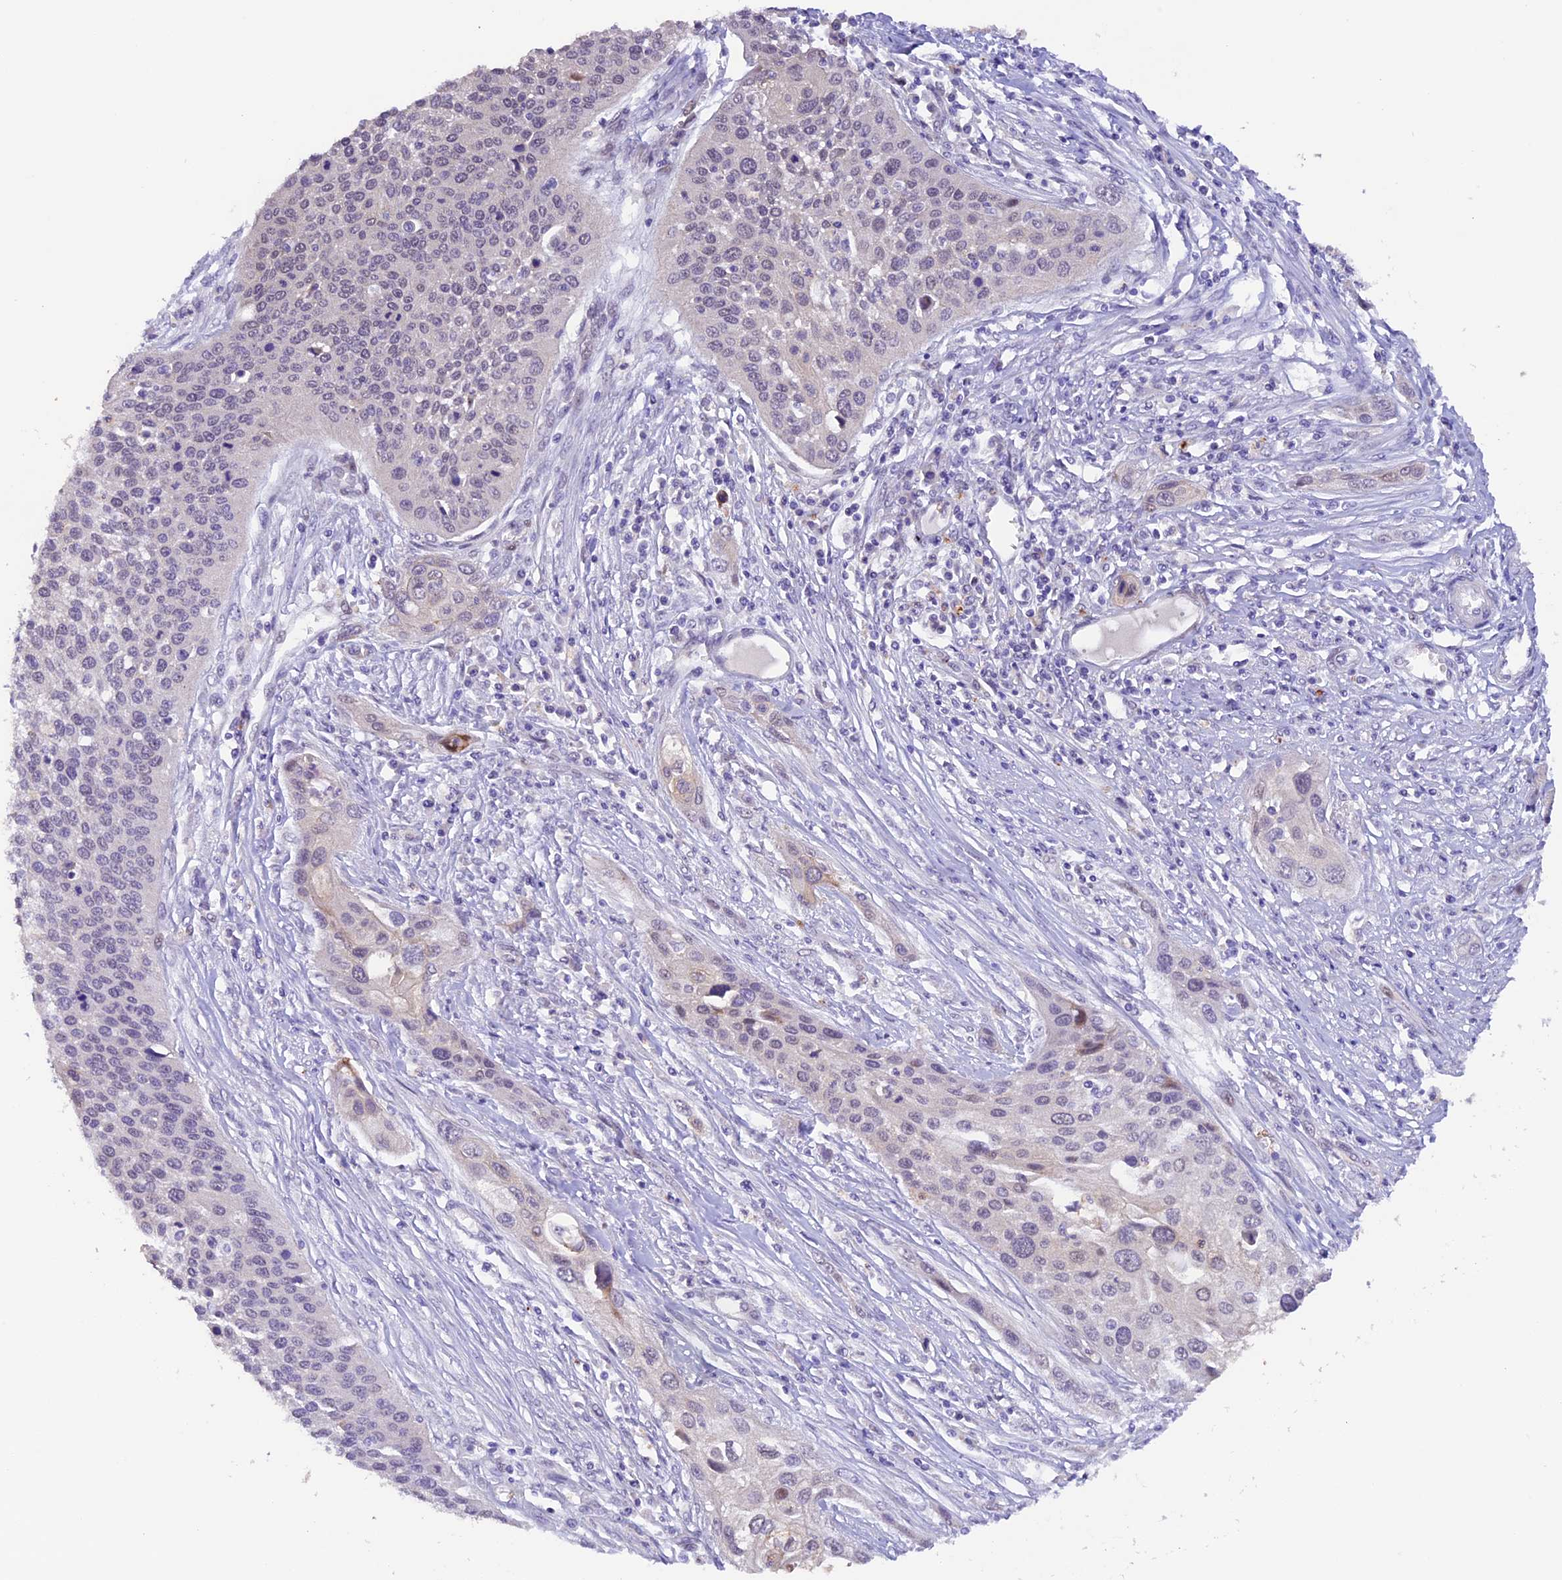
{"staining": {"intensity": "weak", "quantity": "<25%", "location": "cytoplasmic/membranous,nuclear"}, "tissue": "cervical cancer", "cell_type": "Tumor cells", "image_type": "cancer", "snomed": [{"axis": "morphology", "description": "Squamous cell carcinoma, NOS"}, {"axis": "topography", "description": "Cervix"}], "caption": "A photomicrograph of cervical squamous cell carcinoma stained for a protein shows no brown staining in tumor cells. (Immunohistochemistry (ihc), brightfield microscopy, high magnification).", "gene": "NCK2", "patient": {"sex": "female", "age": 34}}